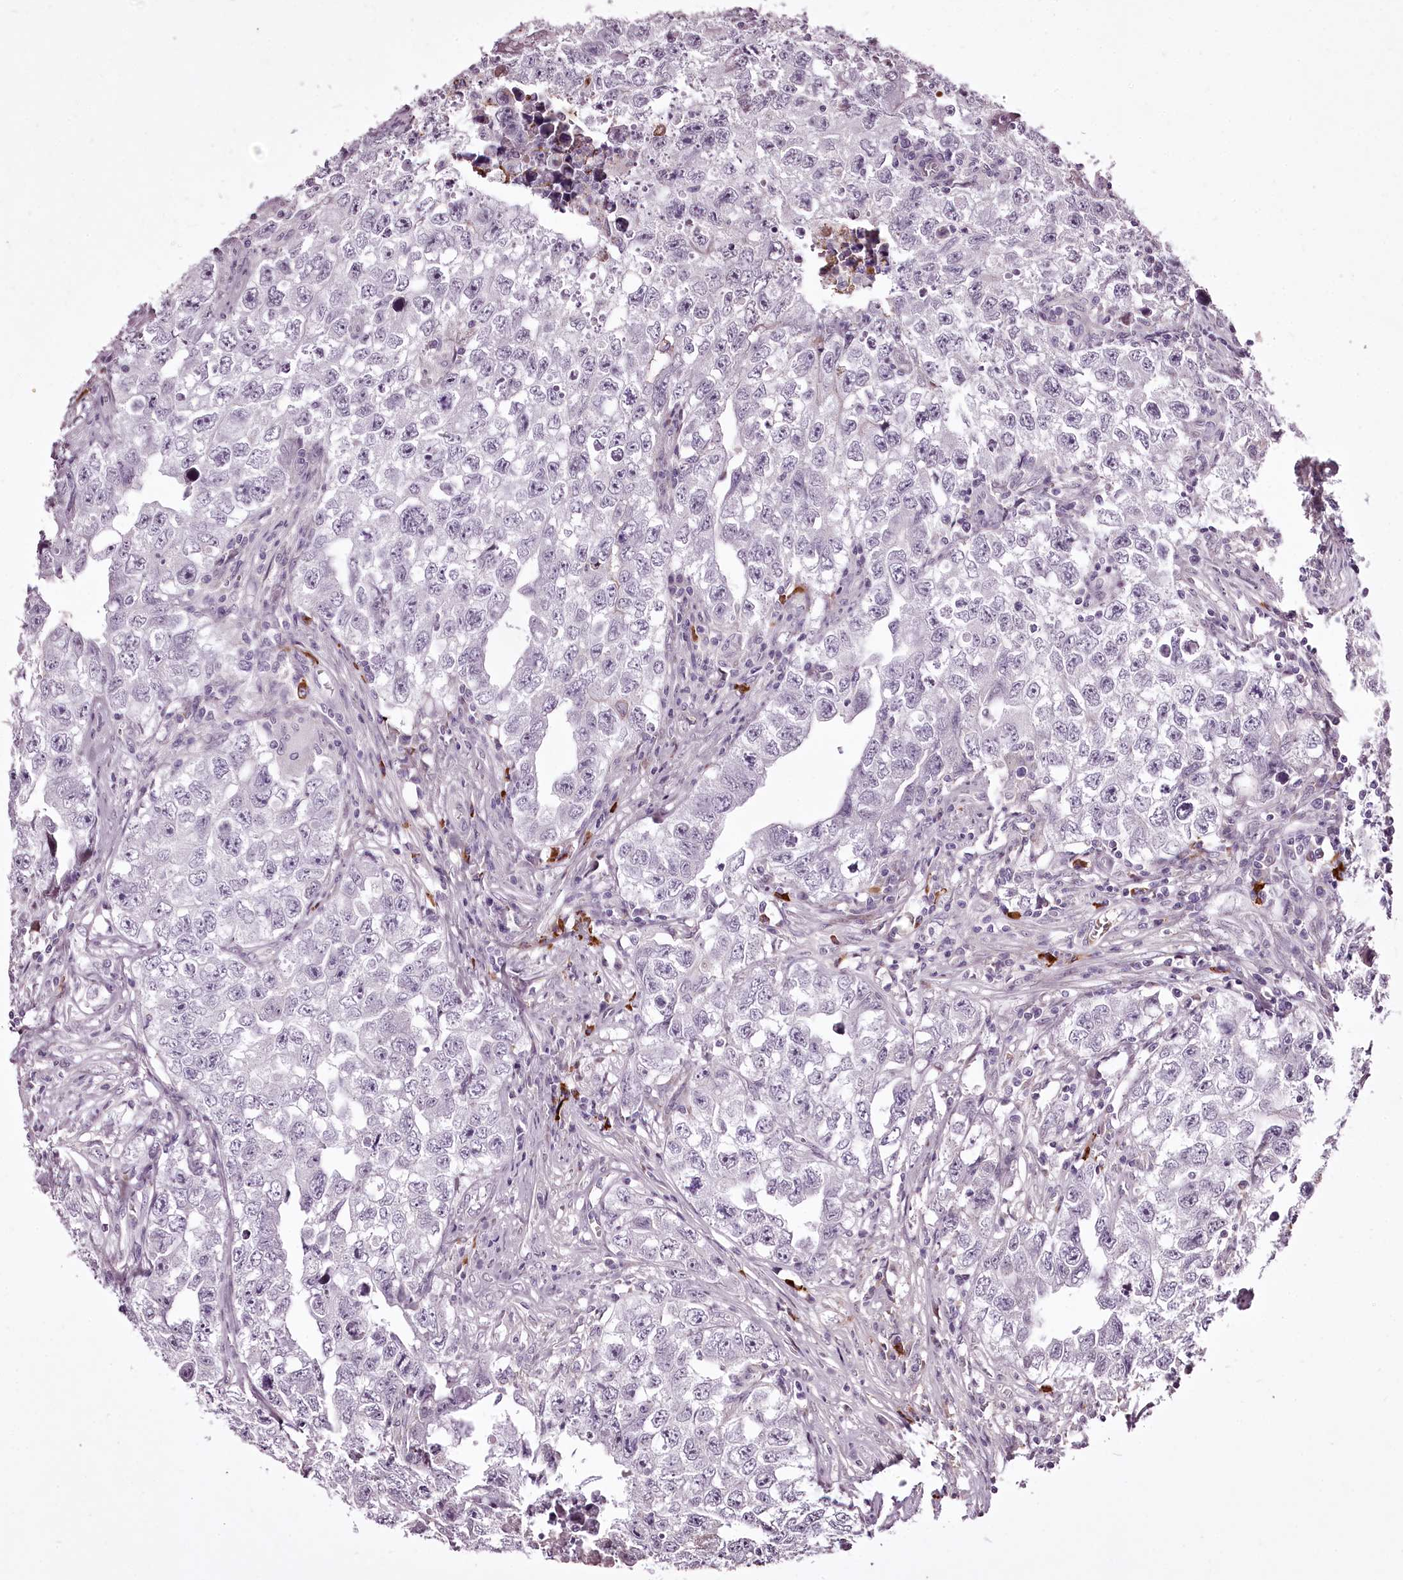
{"staining": {"intensity": "negative", "quantity": "none", "location": "none"}, "tissue": "testis cancer", "cell_type": "Tumor cells", "image_type": "cancer", "snomed": [{"axis": "morphology", "description": "Seminoma, NOS"}, {"axis": "morphology", "description": "Carcinoma, Embryonal, NOS"}, {"axis": "topography", "description": "Testis"}], "caption": "DAB immunohistochemical staining of testis cancer (embryonal carcinoma) shows no significant expression in tumor cells. (DAB (3,3'-diaminobenzidine) immunohistochemistry (IHC), high magnification).", "gene": "C1orf56", "patient": {"sex": "male", "age": 43}}